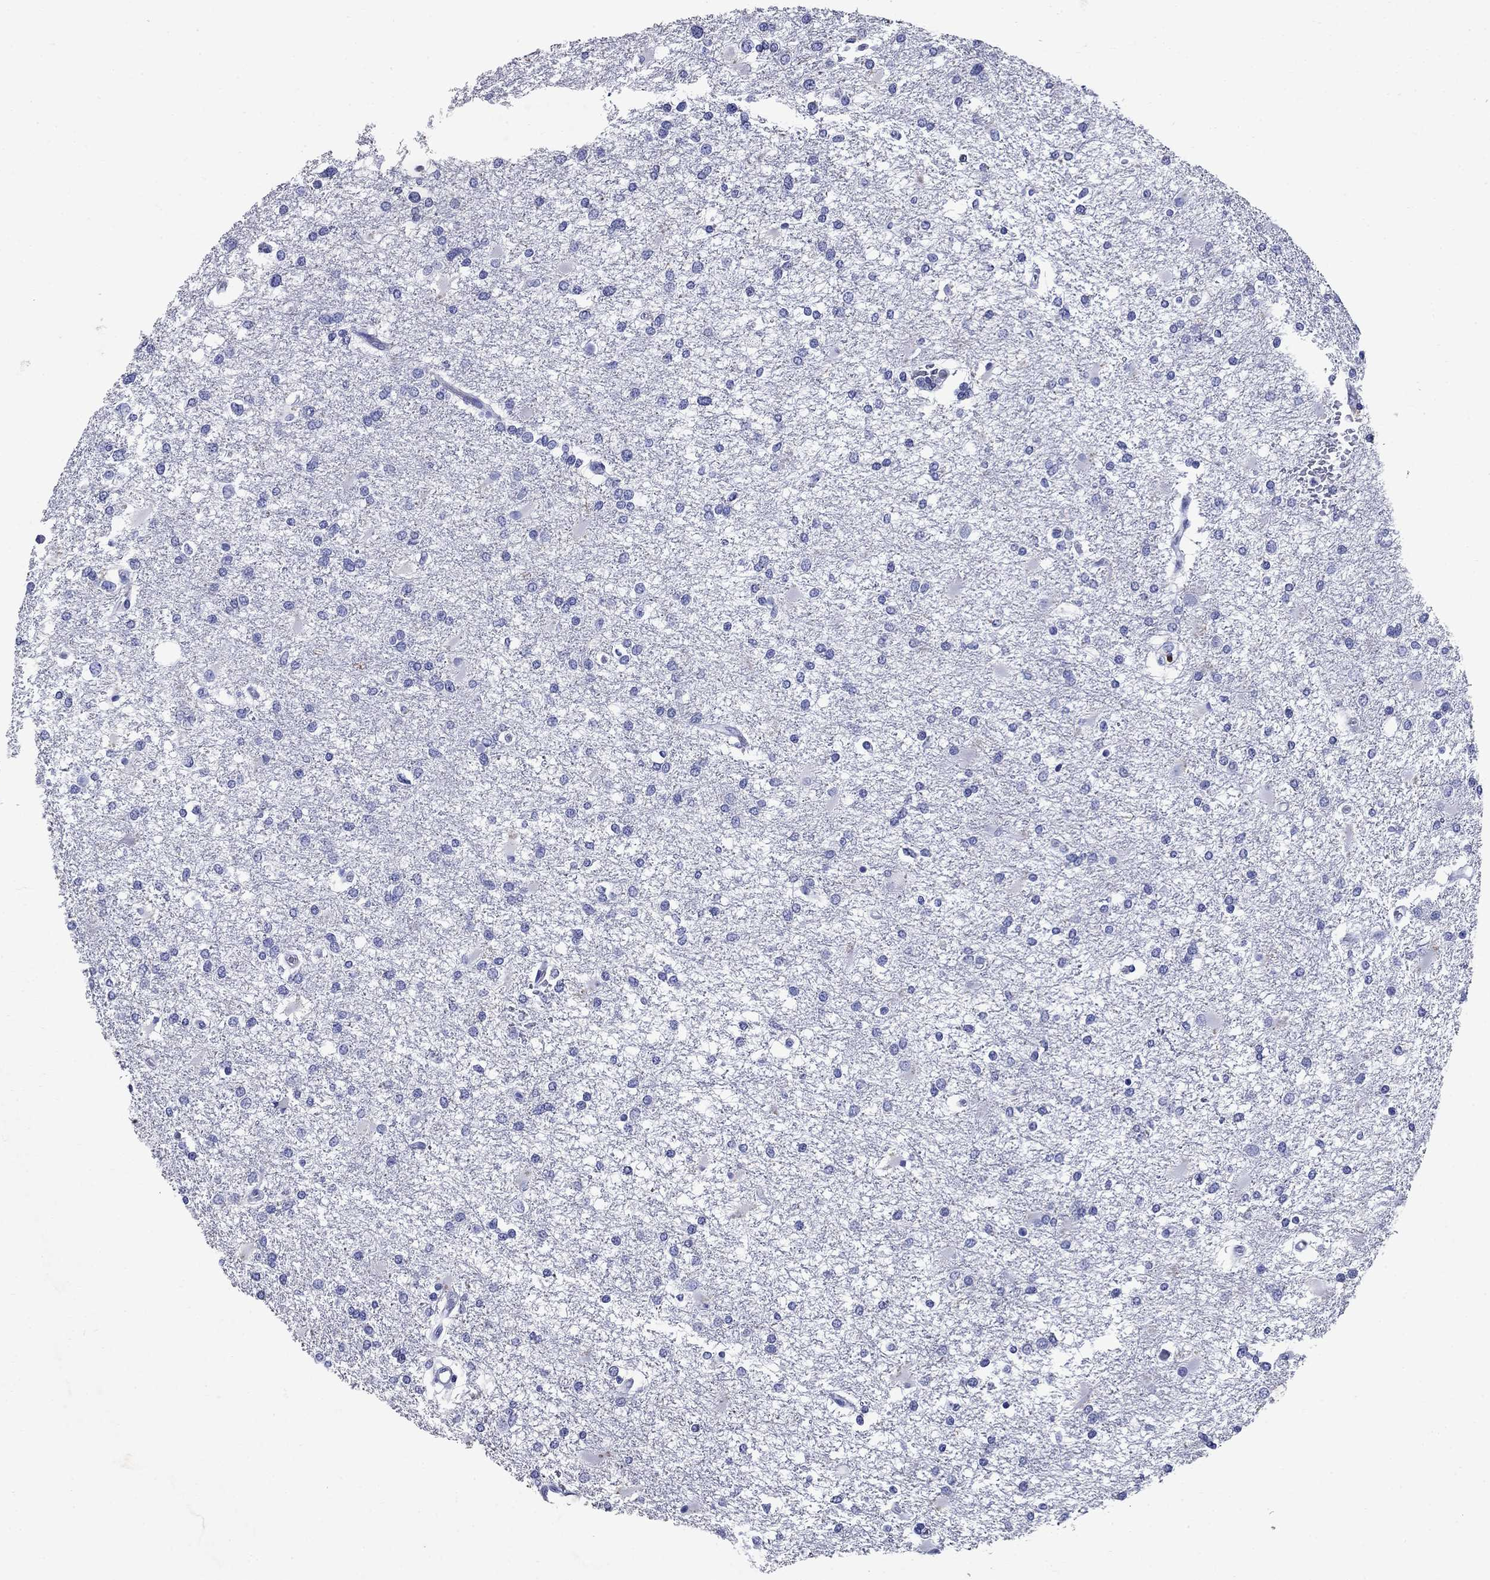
{"staining": {"intensity": "negative", "quantity": "none", "location": "none"}, "tissue": "glioma", "cell_type": "Tumor cells", "image_type": "cancer", "snomed": [{"axis": "morphology", "description": "Glioma, malignant, High grade"}, {"axis": "topography", "description": "Cerebral cortex"}], "caption": "Glioma stained for a protein using immunohistochemistry displays no expression tumor cells.", "gene": "CD1A", "patient": {"sex": "male", "age": 79}}